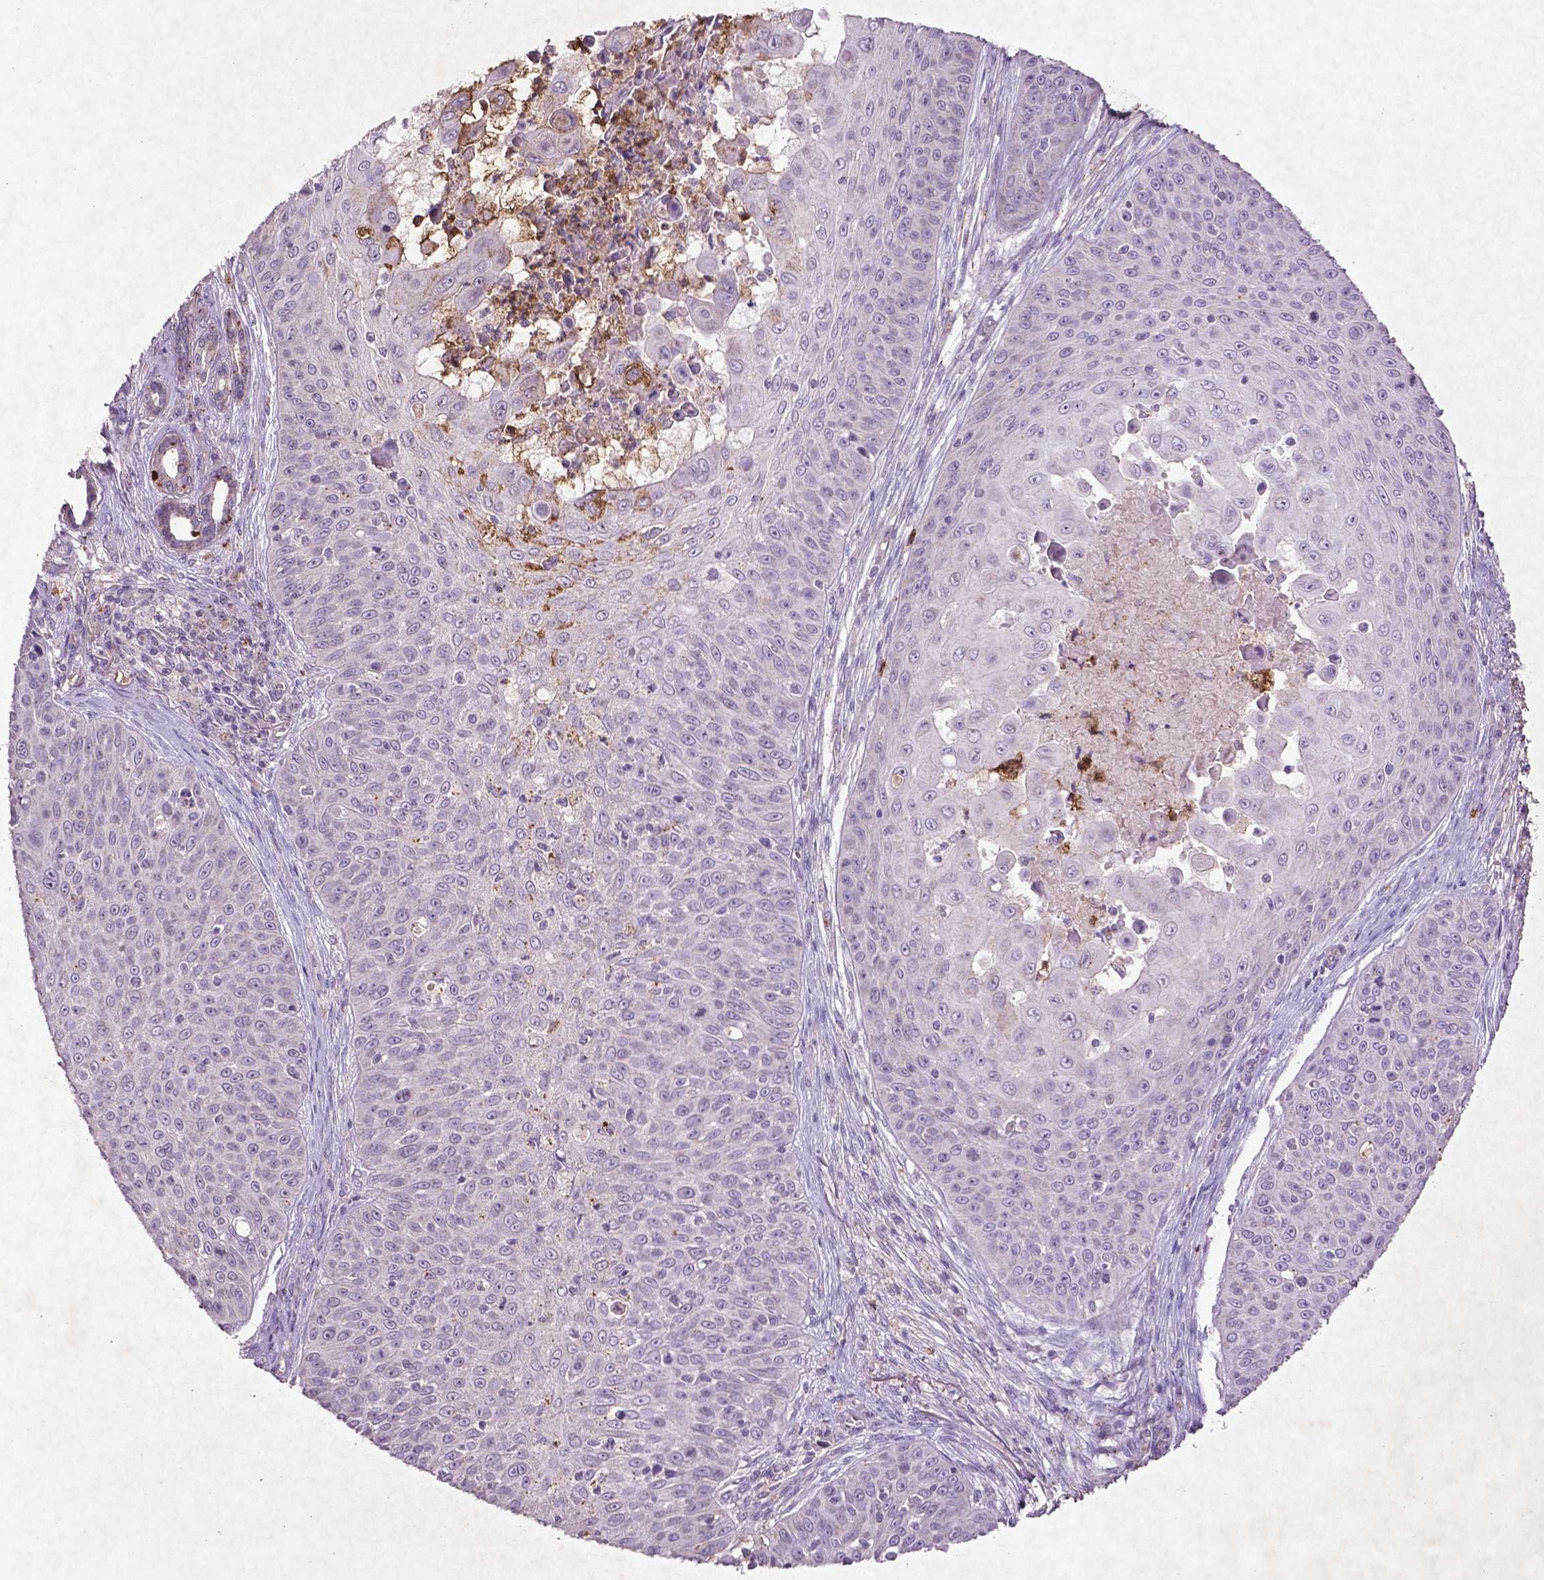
{"staining": {"intensity": "negative", "quantity": "none", "location": "none"}, "tissue": "skin cancer", "cell_type": "Tumor cells", "image_type": "cancer", "snomed": [{"axis": "morphology", "description": "Squamous cell carcinoma, NOS"}, {"axis": "topography", "description": "Skin"}], "caption": "Image shows no significant protein positivity in tumor cells of skin squamous cell carcinoma. (DAB immunohistochemistry, high magnification).", "gene": "MTOR", "patient": {"sex": "male", "age": 82}}